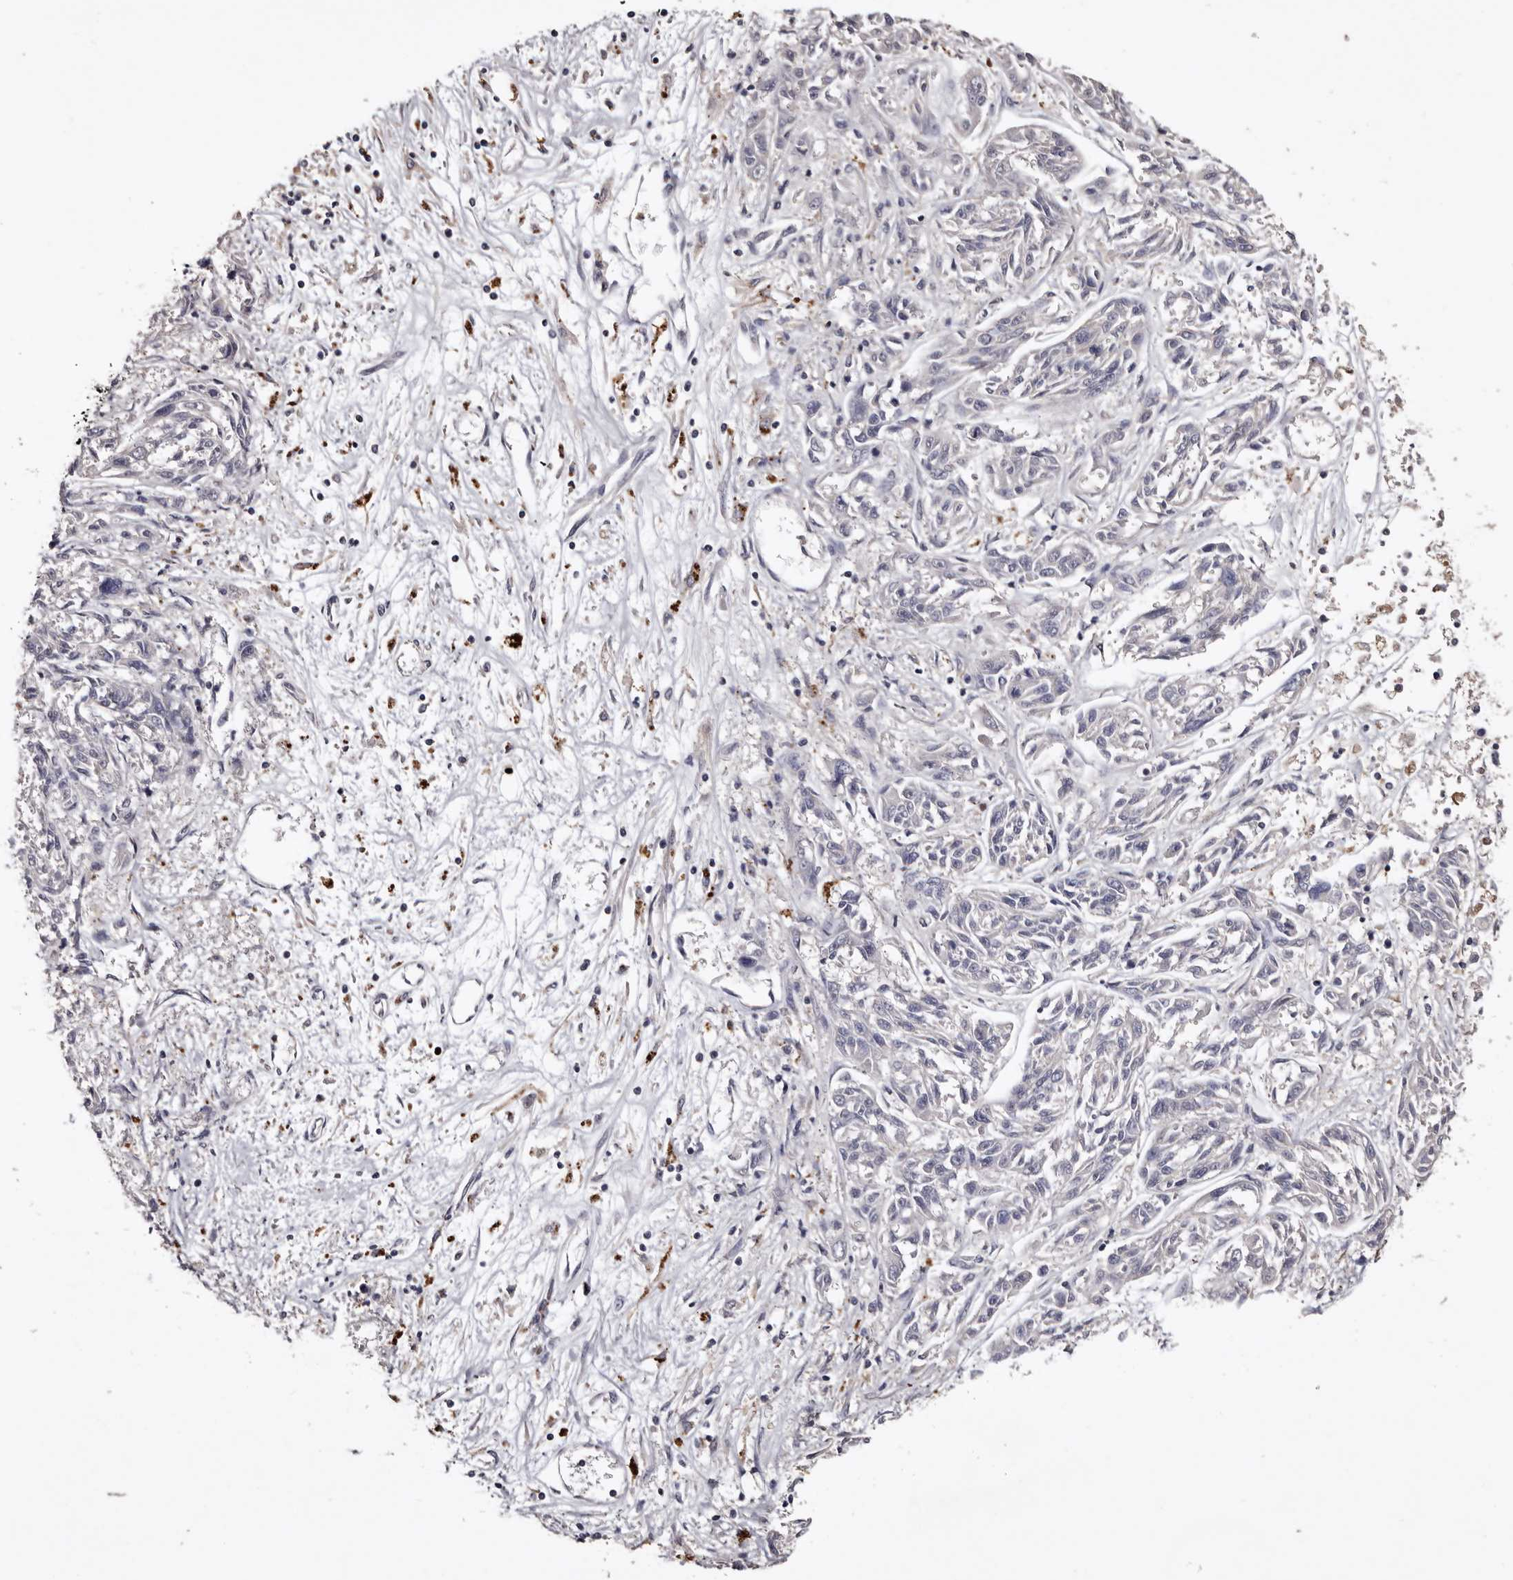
{"staining": {"intensity": "negative", "quantity": "none", "location": "none"}, "tissue": "melanoma", "cell_type": "Tumor cells", "image_type": "cancer", "snomed": [{"axis": "morphology", "description": "Malignant melanoma, NOS"}, {"axis": "topography", "description": "Skin"}], "caption": "DAB immunohistochemical staining of human melanoma reveals no significant expression in tumor cells. (DAB (3,3'-diaminobenzidine) immunohistochemistry with hematoxylin counter stain).", "gene": "SLC10A4", "patient": {"sex": "male", "age": 53}}